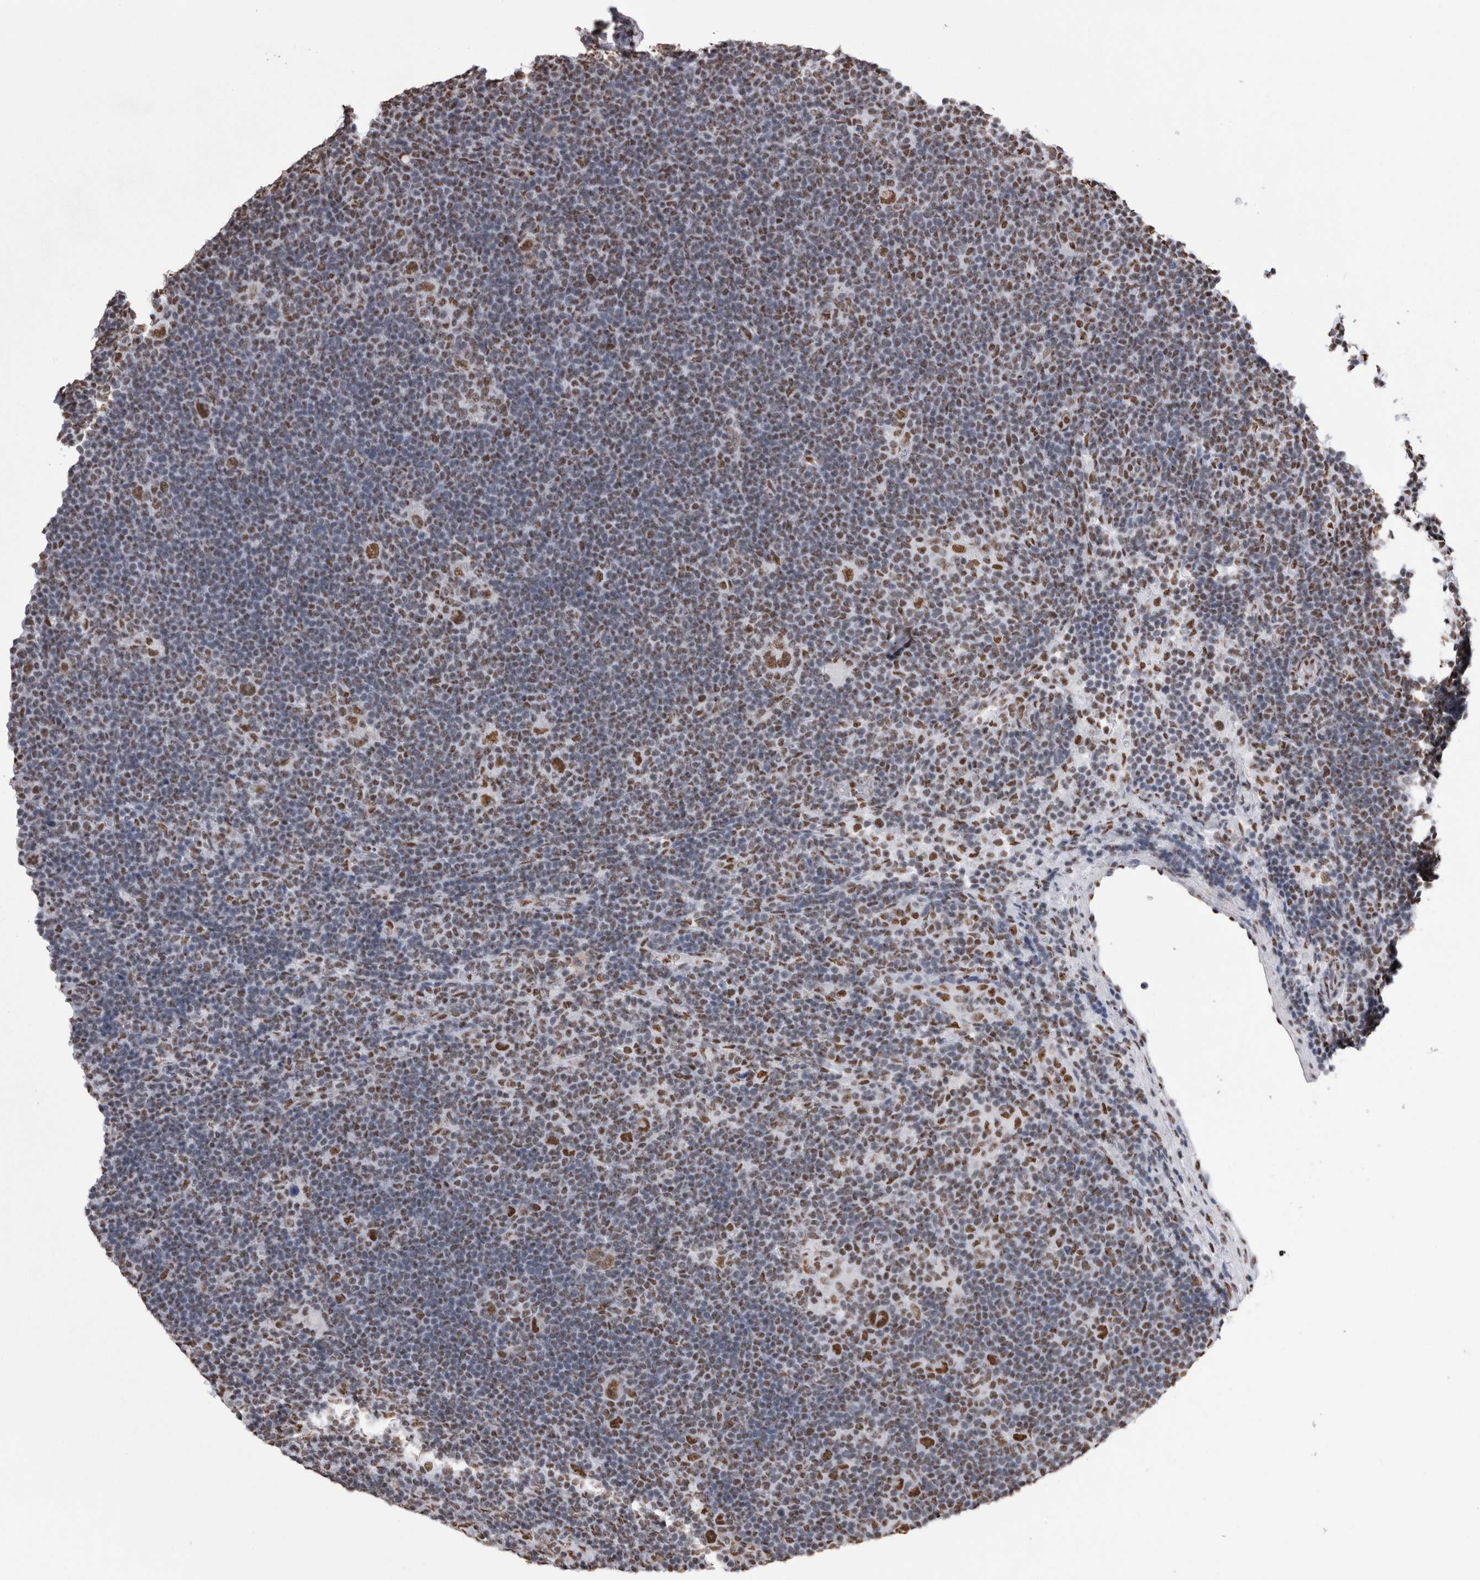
{"staining": {"intensity": "strong", "quantity": ">75%", "location": "nuclear"}, "tissue": "lymphoma", "cell_type": "Tumor cells", "image_type": "cancer", "snomed": [{"axis": "morphology", "description": "Hodgkin's disease, NOS"}, {"axis": "topography", "description": "Lymph node"}], "caption": "This is a photomicrograph of immunohistochemistry staining of Hodgkin's disease, which shows strong staining in the nuclear of tumor cells.", "gene": "ALPK3", "patient": {"sex": "female", "age": 57}}